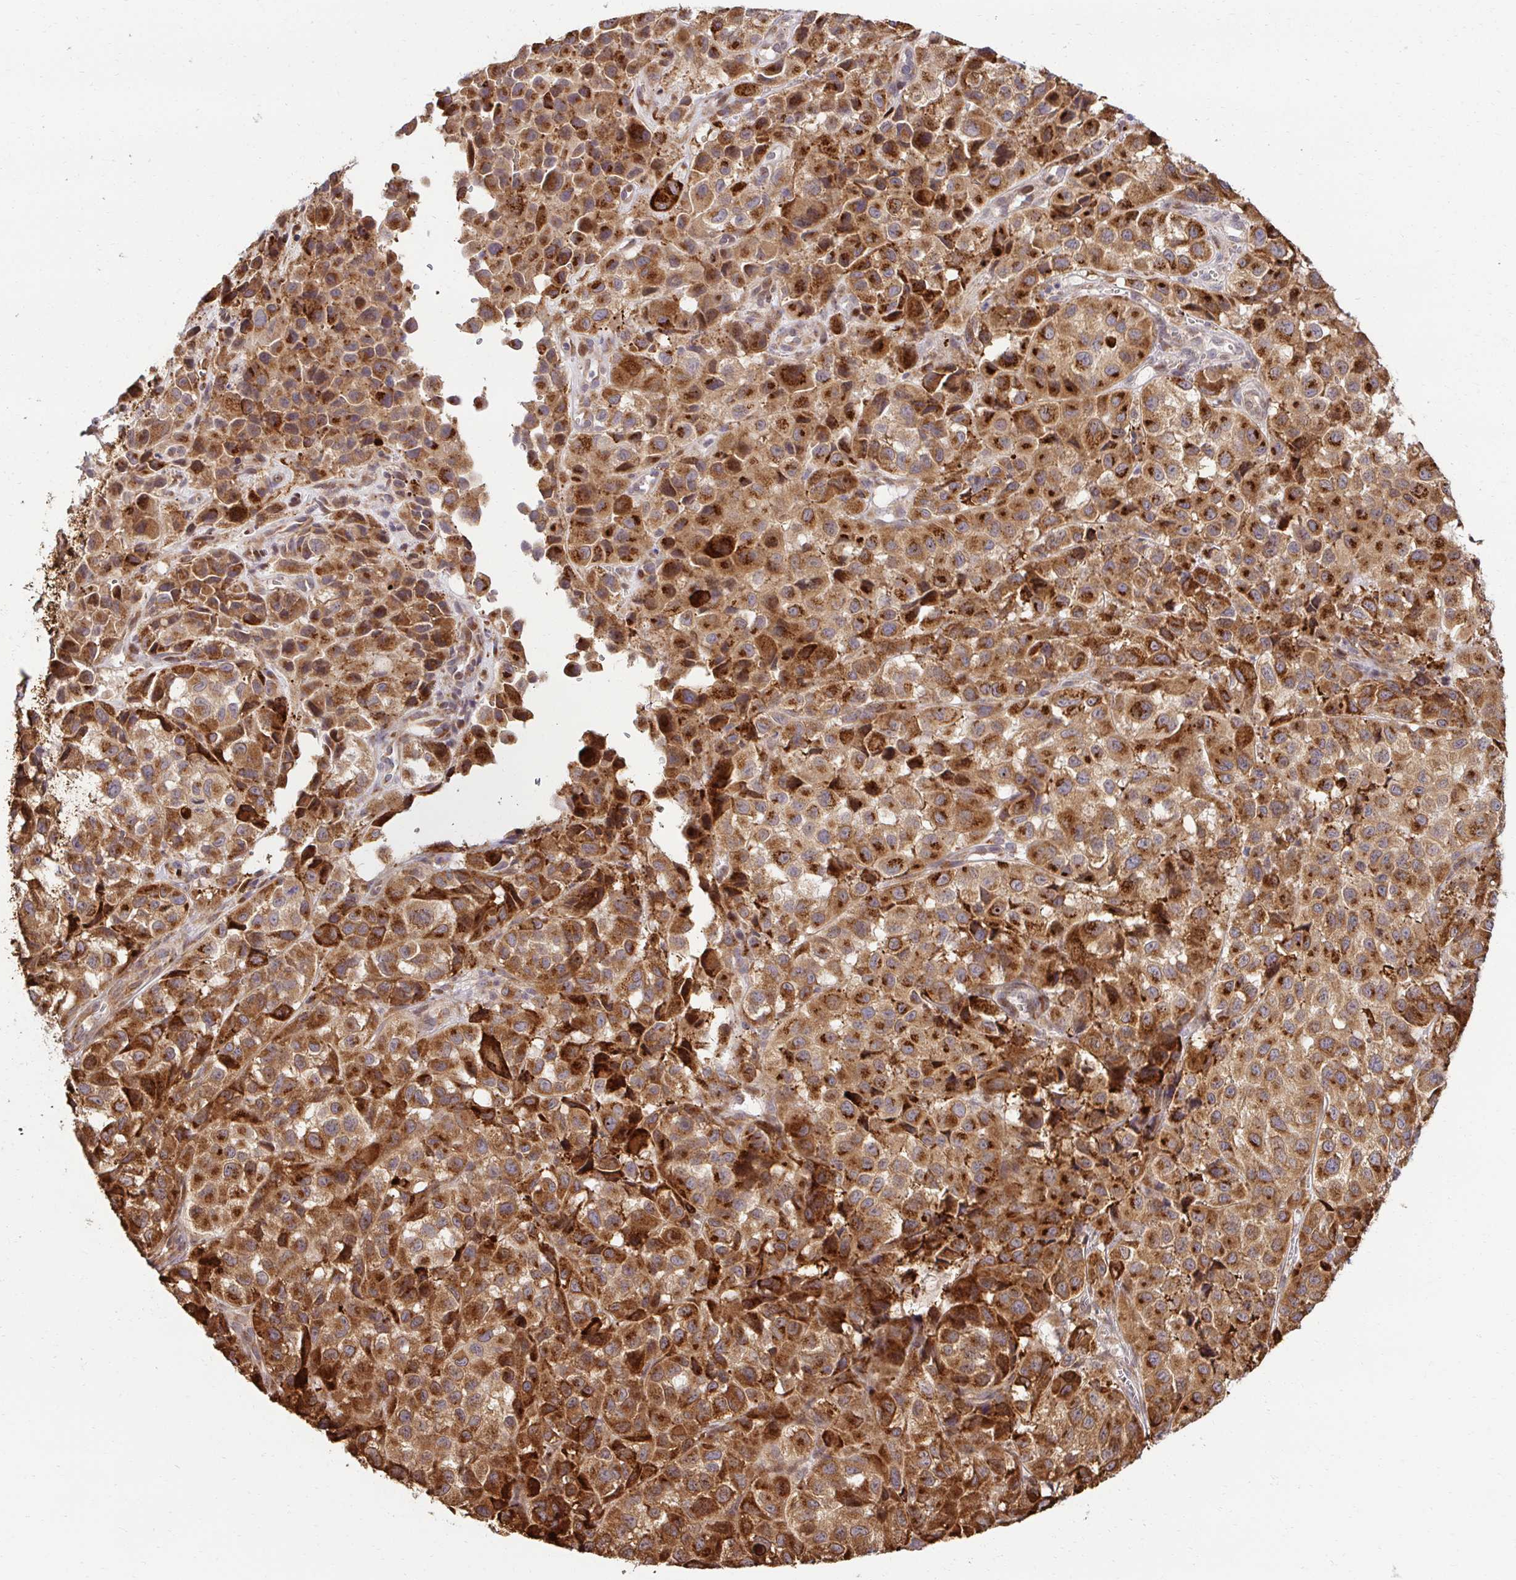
{"staining": {"intensity": "moderate", "quantity": ">75%", "location": "cytoplasmic/membranous"}, "tissue": "melanoma", "cell_type": "Tumor cells", "image_type": "cancer", "snomed": [{"axis": "morphology", "description": "Malignant melanoma, NOS"}, {"axis": "topography", "description": "Skin"}], "caption": "Immunohistochemical staining of melanoma exhibits medium levels of moderate cytoplasmic/membranous expression in approximately >75% of tumor cells. (IHC, brightfield microscopy, high magnification).", "gene": "HPS1", "patient": {"sex": "male", "age": 93}}